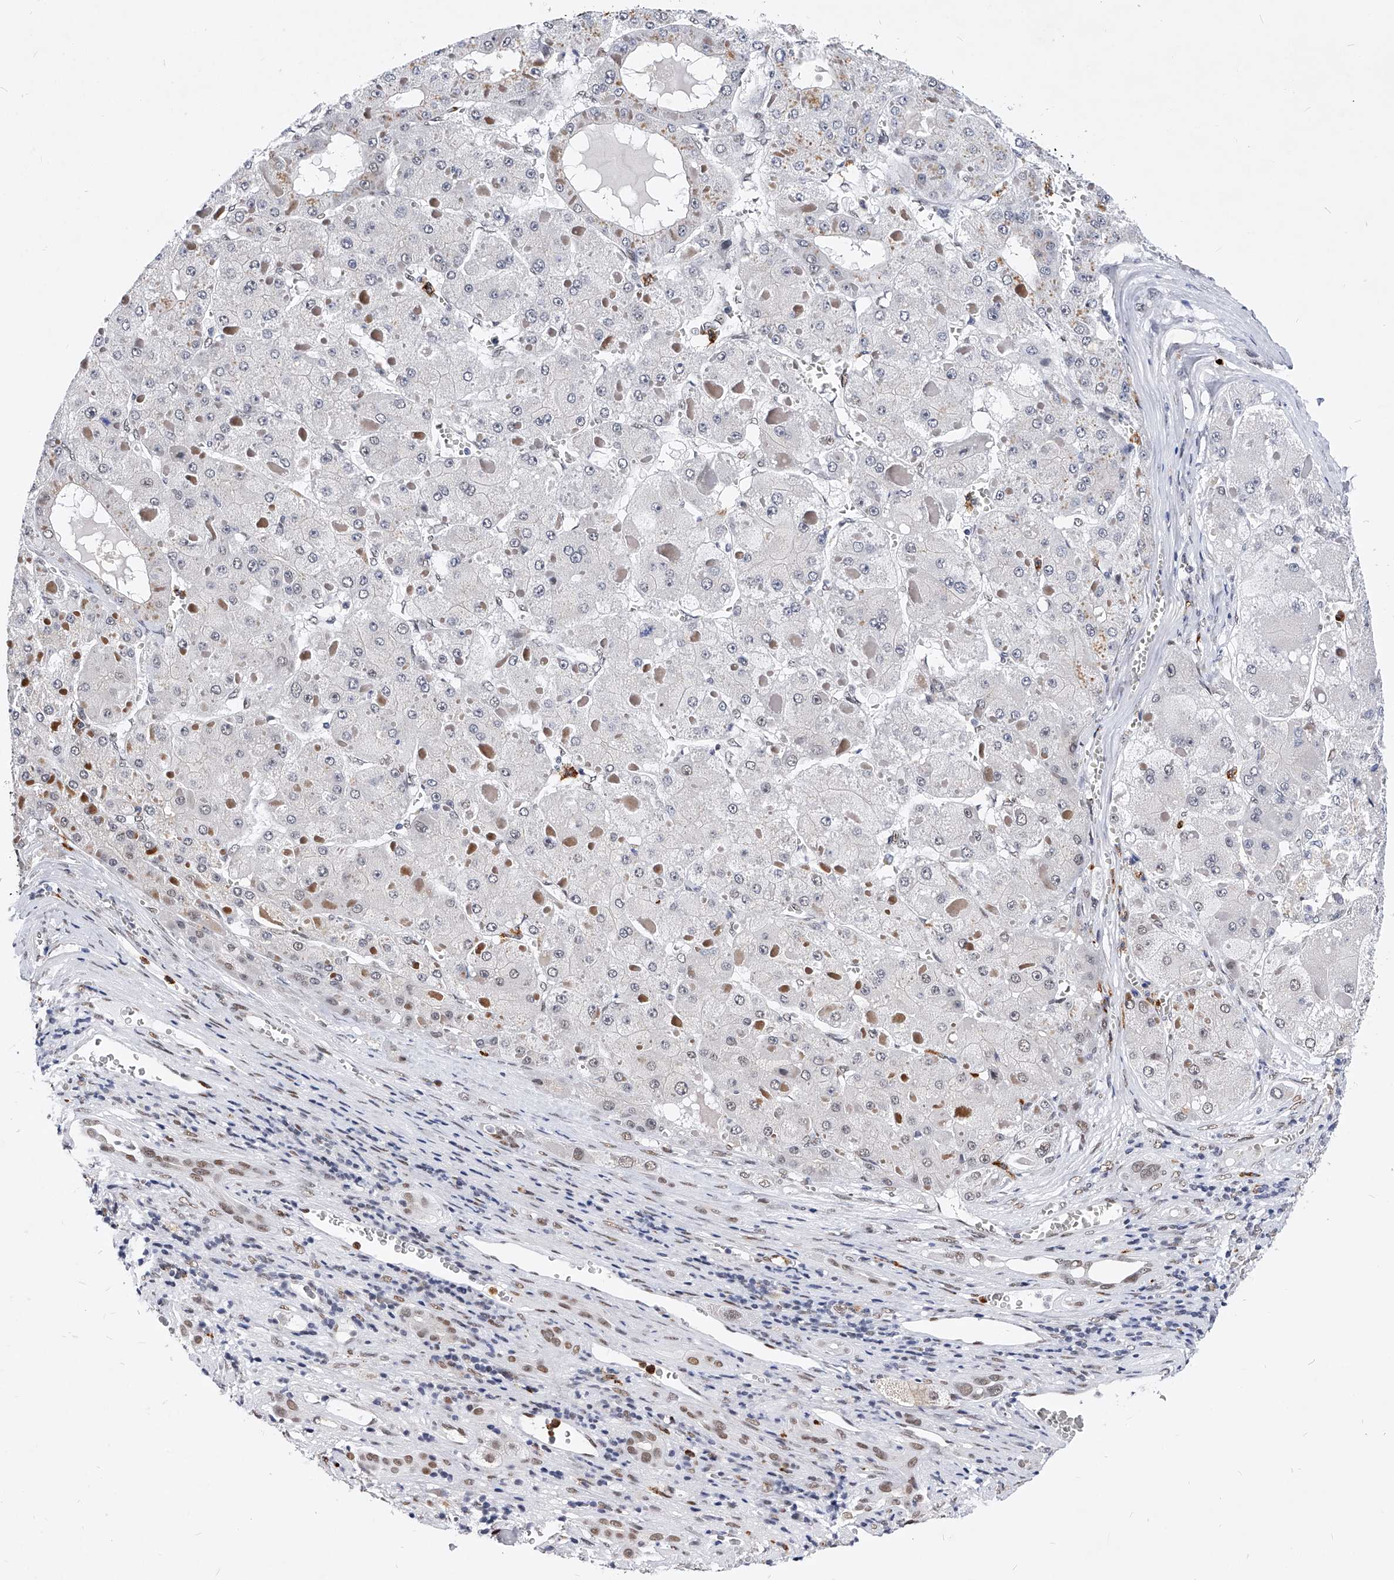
{"staining": {"intensity": "negative", "quantity": "none", "location": "none"}, "tissue": "liver cancer", "cell_type": "Tumor cells", "image_type": "cancer", "snomed": [{"axis": "morphology", "description": "Carcinoma, Hepatocellular, NOS"}, {"axis": "topography", "description": "Liver"}], "caption": "Liver hepatocellular carcinoma was stained to show a protein in brown. There is no significant staining in tumor cells.", "gene": "TESK2", "patient": {"sex": "female", "age": 73}}